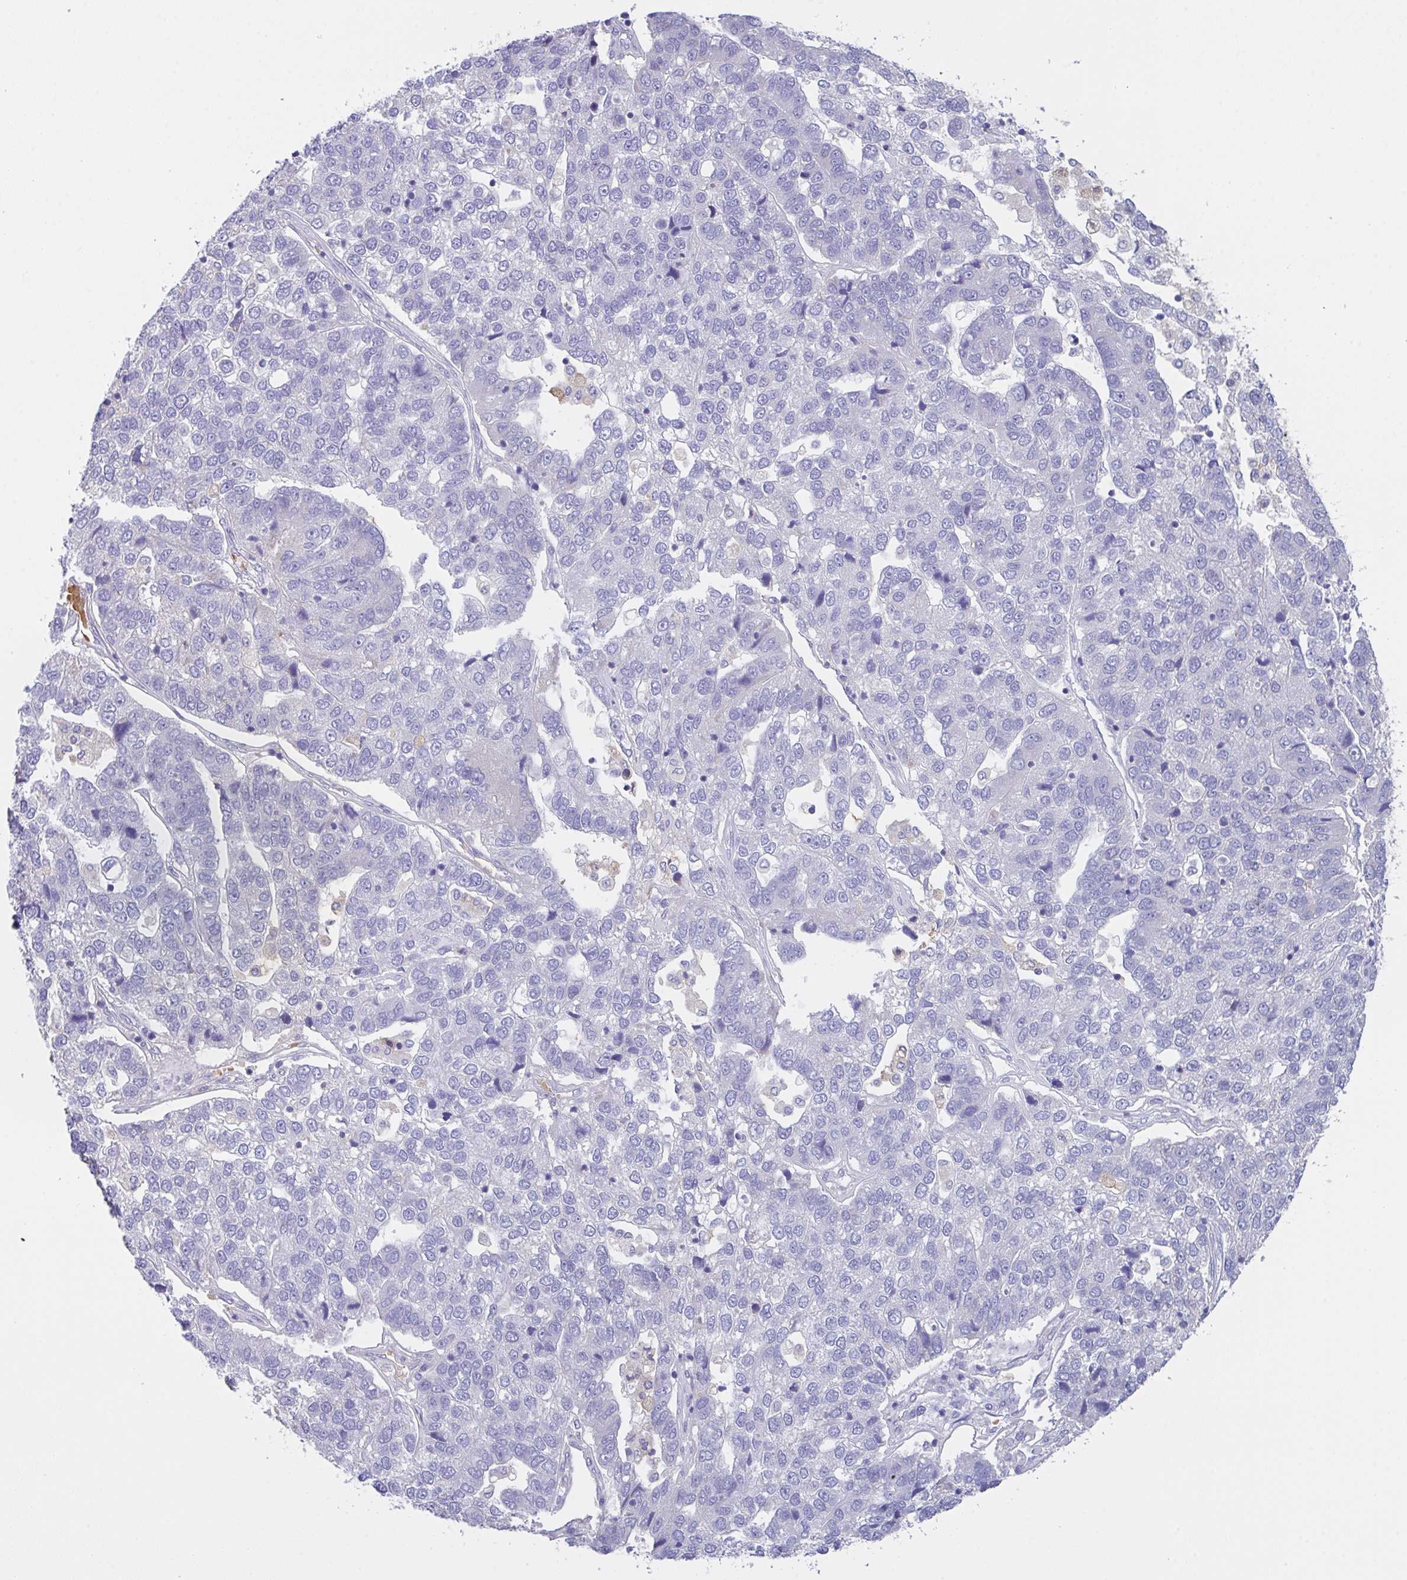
{"staining": {"intensity": "negative", "quantity": "none", "location": "none"}, "tissue": "pancreatic cancer", "cell_type": "Tumor cells", "image_type": "cancer", "snomed": [{"axis": "morphology", "description": "Adenocarcinoma, NOS"}, {"axis": "topography", "description": "Pancreas"}], "caption": "Tumor cells show no significant protein expression in pancreatic adenocarcinoma.", "gene": "TFAP2C", "patient": {"sex": "female", "age": 61}}